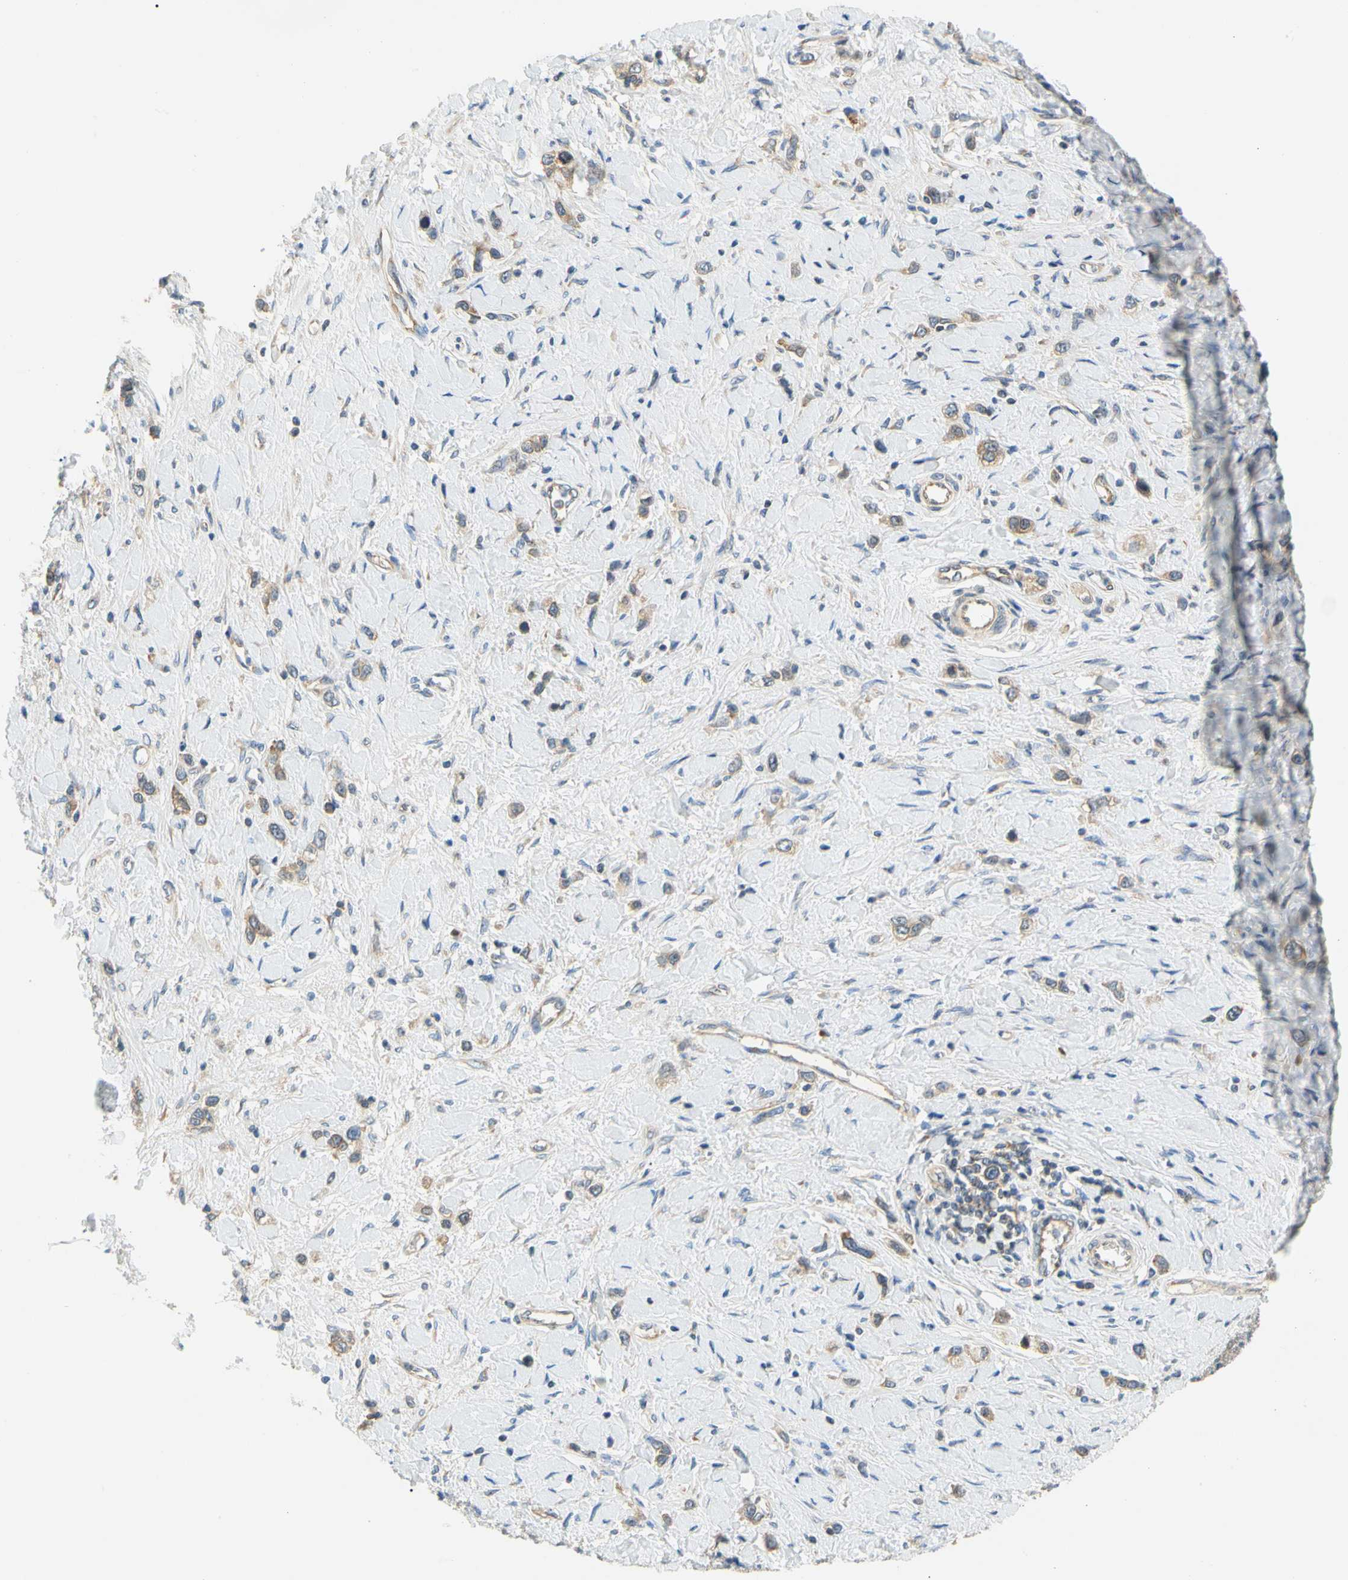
{"staining": {"intensity": "weak", "quantity": ">75%", "location": "cytoplasmic/membranous"}, "tissue": "stomach cancer", "cell_type": "Tumor cells", "image_type": "cancer", "snomed": [{"axis": "morphology", "description": "Normal tissue, NOS"}, {"axis": "morphology", "description": "Adenocarcinoma, NOS"}, {"axis": "topography", "description": "Stomach, upper"}, {"axis": "topography", "description": "Stomach"}], "caption": "This is a photomicrograph of immunohistochemistry staining of stomach adenocarcinoma, which shows weak expression in the cytoplasmic/membranous of tumor cells.", "gene": "LRRC47", "patient": {"sex": "female", "age": 65}}